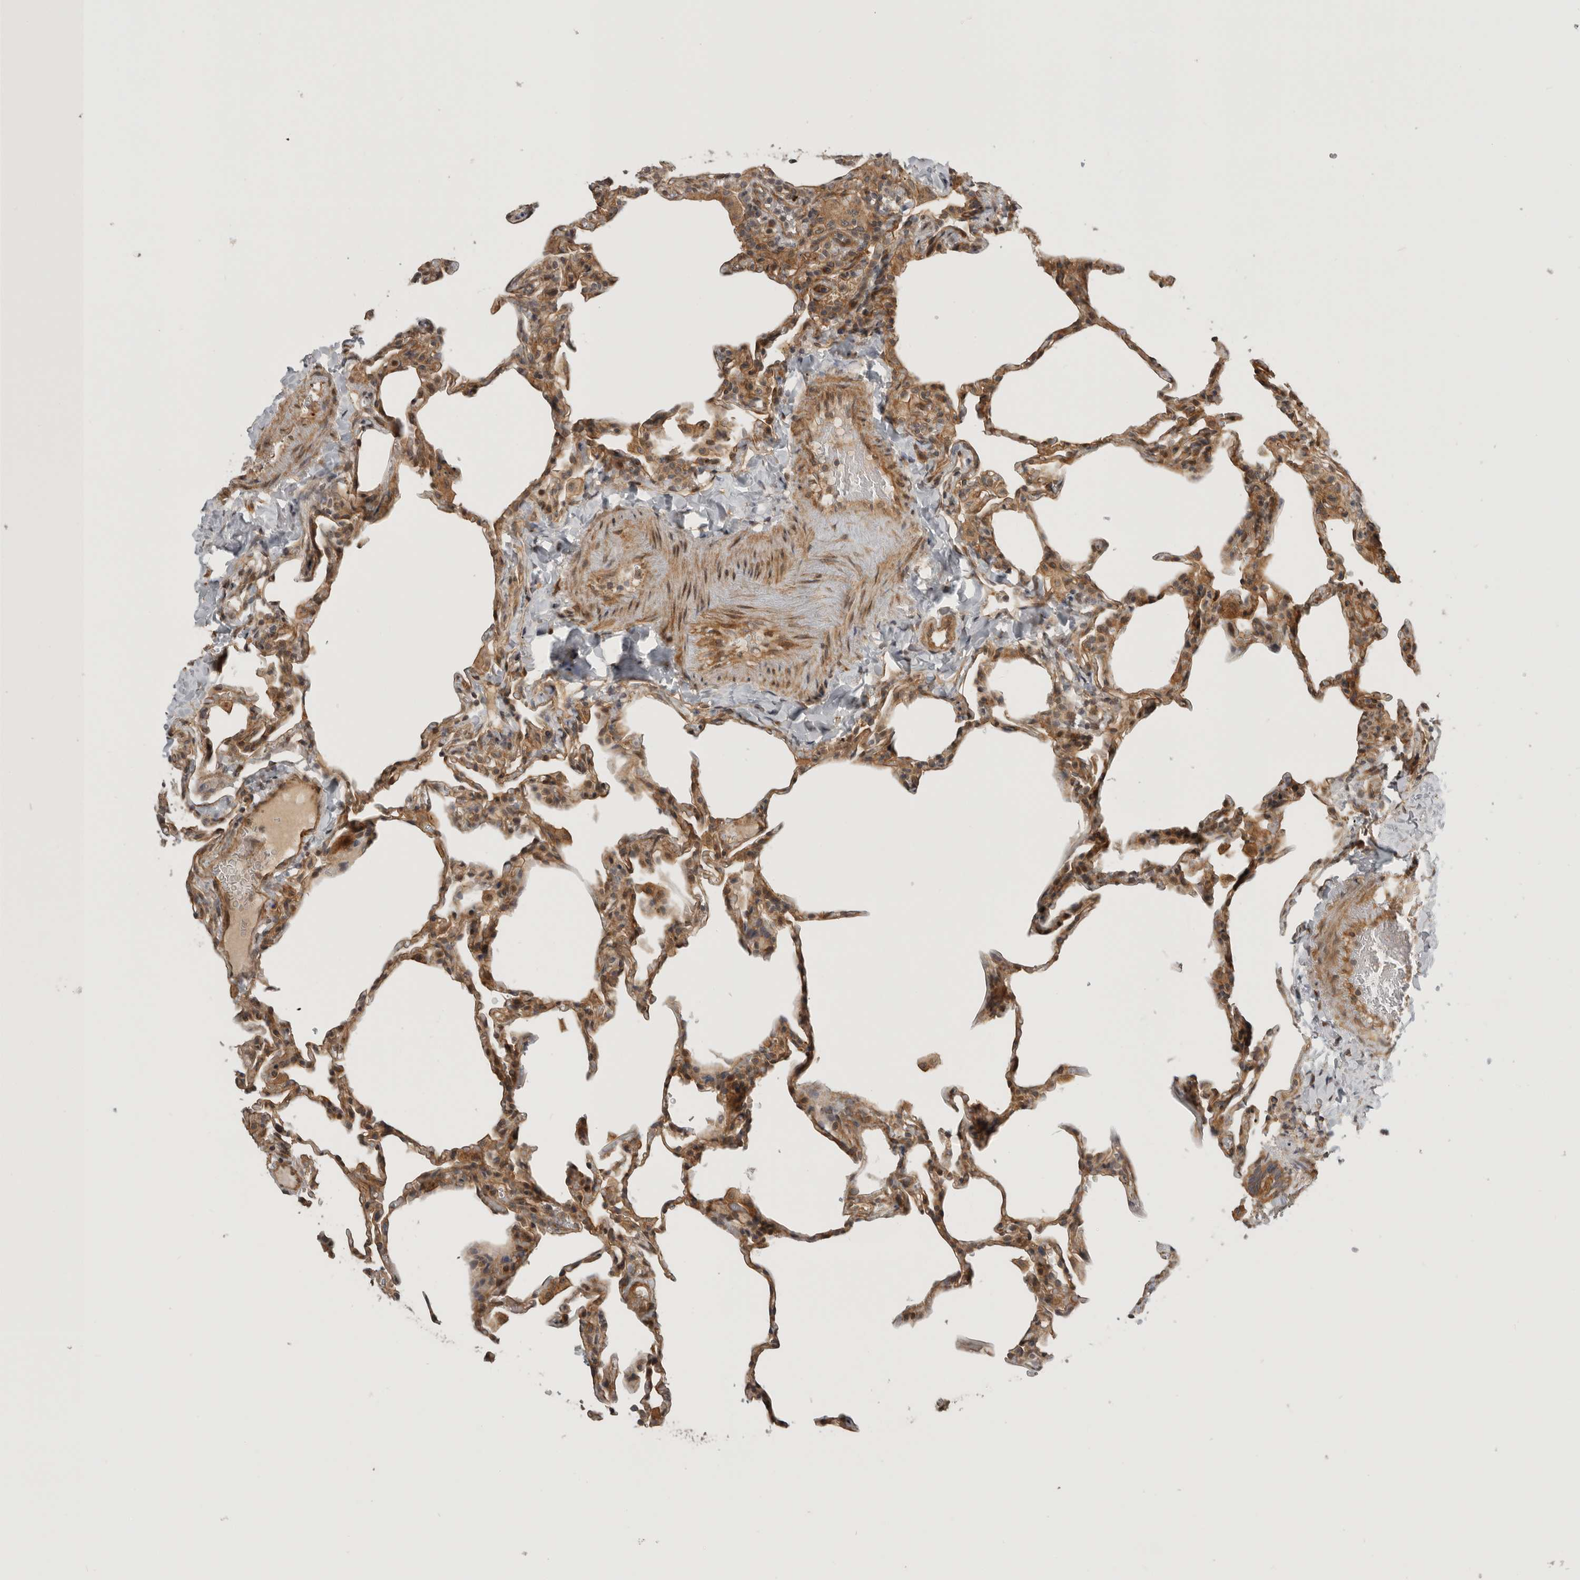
{"staining": {"intensity": "moderate", "quantity": "25%-75%", "location": "cytoplasmic/membranous"}, "tissue": "lung", "cell_type": "Alveolar cells", "image_type": "normal", "snomed": [{"axis": "morphology", "description": "Normal tissue, NOS"}, {"axis": "topography", "description": "Lung"}], "caption": "Immunohistochemistry (IHC) of benign human lung demonstrates medium levels of moderate cytoplasmic/membranous staining in approximately 25%-75% of alveolar cells.", "gene": "CUEDC1", "patient": {"sex": "male", "age": 20}}